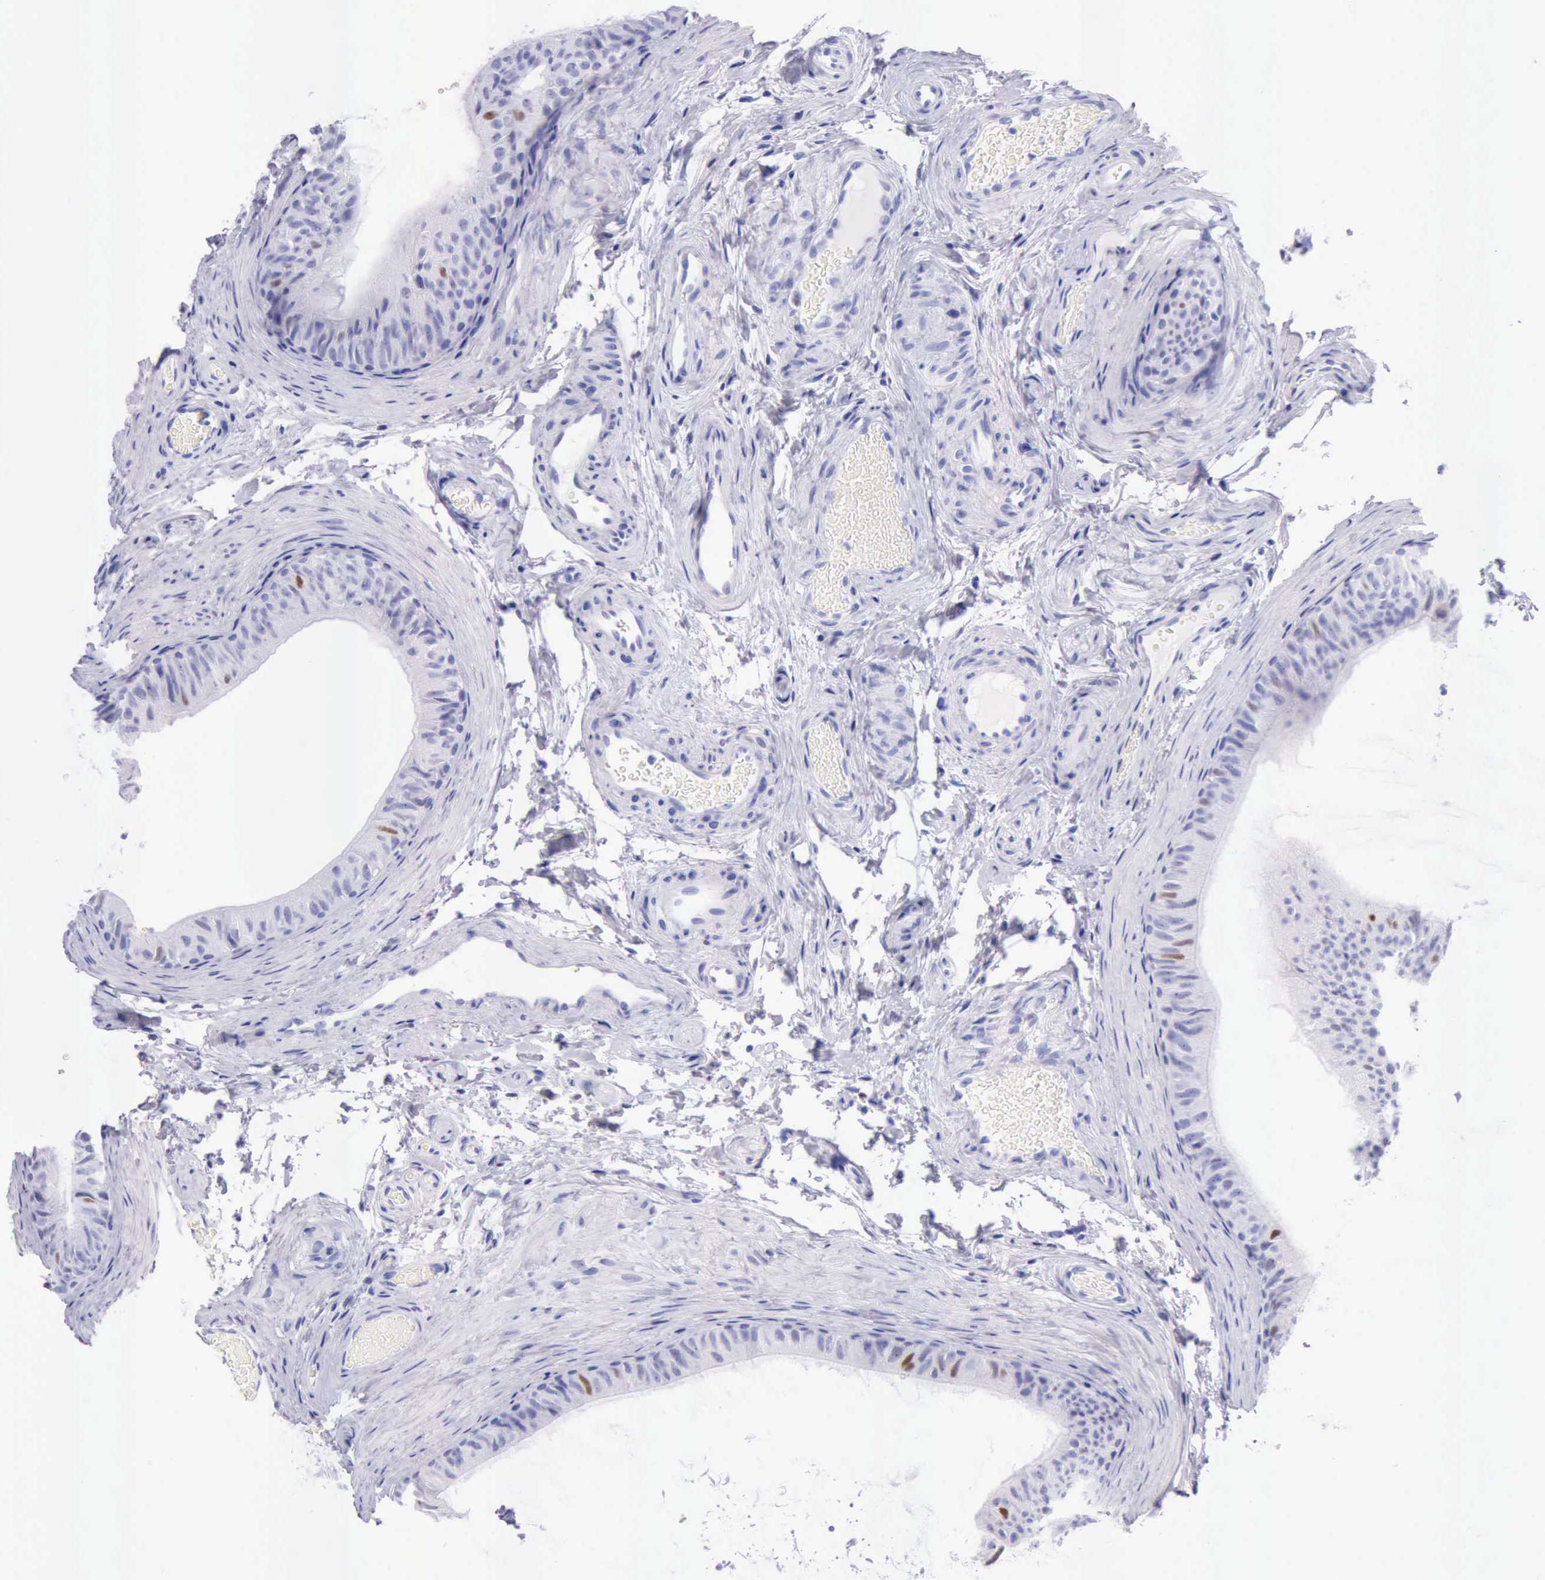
{"staining": {"intensity": "moderate", "quantity": "<25%", "location": "nuclear"}, "tissue": "epididymis", "cell_type": "Glandular cells", "image_type": "normal", "snomed": [{"axis": "morphology", "description": "Normal tissue, NOS"}, {"axis": "topography", "description": "Testis"}, {"axis": "topography", "description": "Epididymis"}], "caption": "Human epididymis stained with a protein marker displays moderate staining in glandular cells.", "gene": "MCM2", "patient": {"sex": "male", "age": 36}}